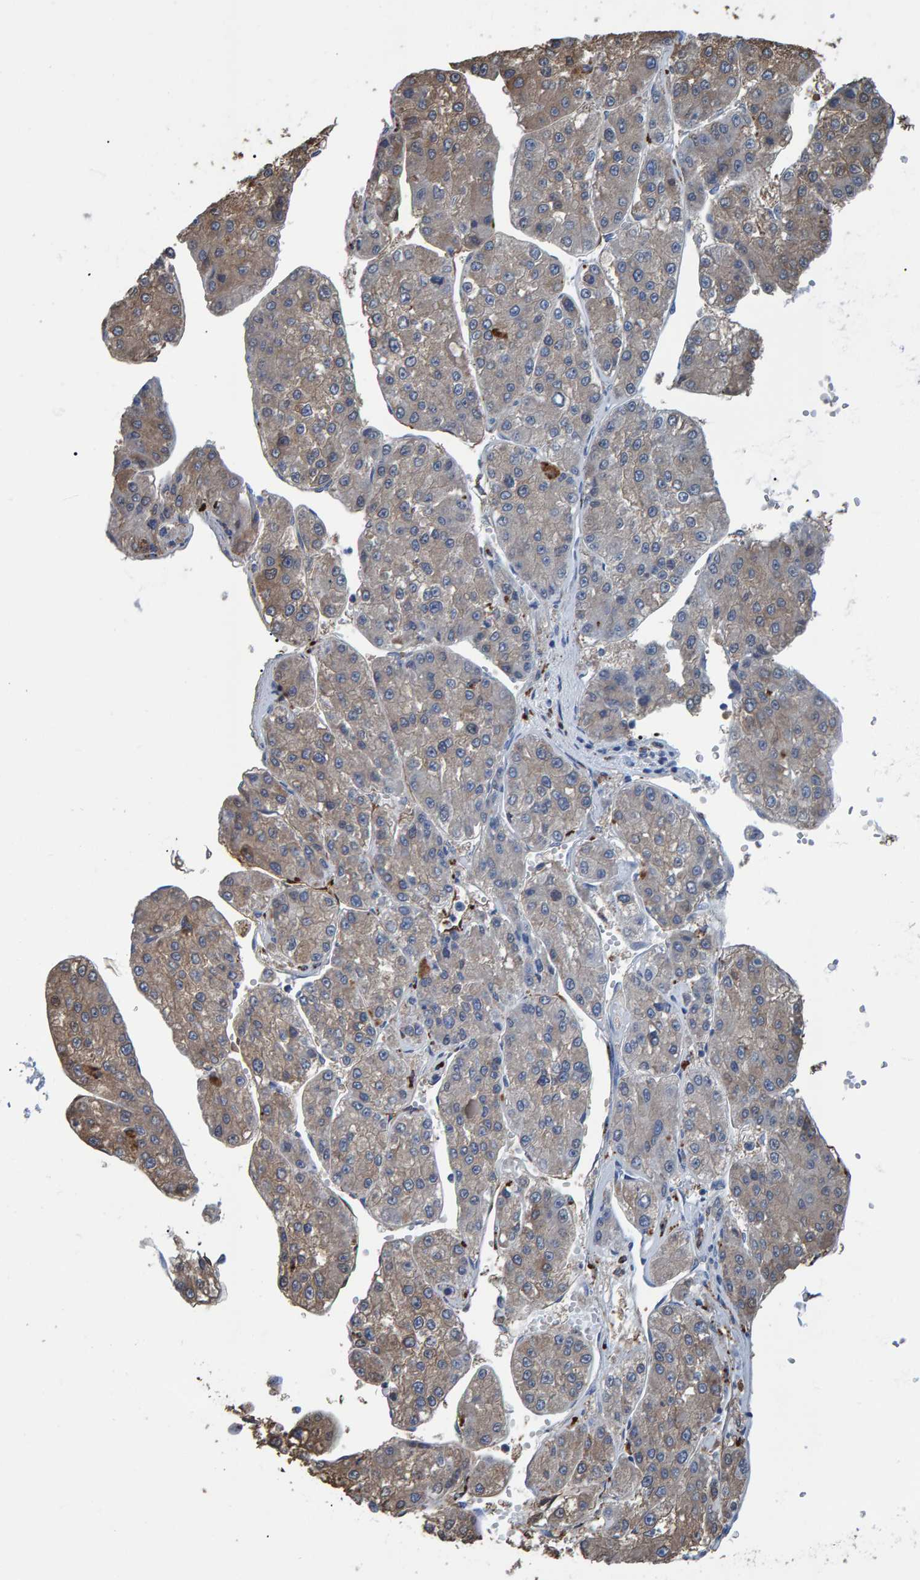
{"staining": {"intensity": "weak", "quantity": "<25%", "location": "cytoplasmic/membranous"}, "tissue": "liver cancer", "cell_type": "Tumor cells", "image_type": "cancer", "snomed": [{"axis": "morphology", "description": "Carcinoma, Hepatocellular, NOS"}, {"axis": "topography", "description": "Liver"}], "caption": "Hepatocellular carcinoma (liver) was stained to show a protein in brown. There is no significant expression in tumor cells.", "gene": "IDO1", "patient": {"sex": "female", "age": 73}}